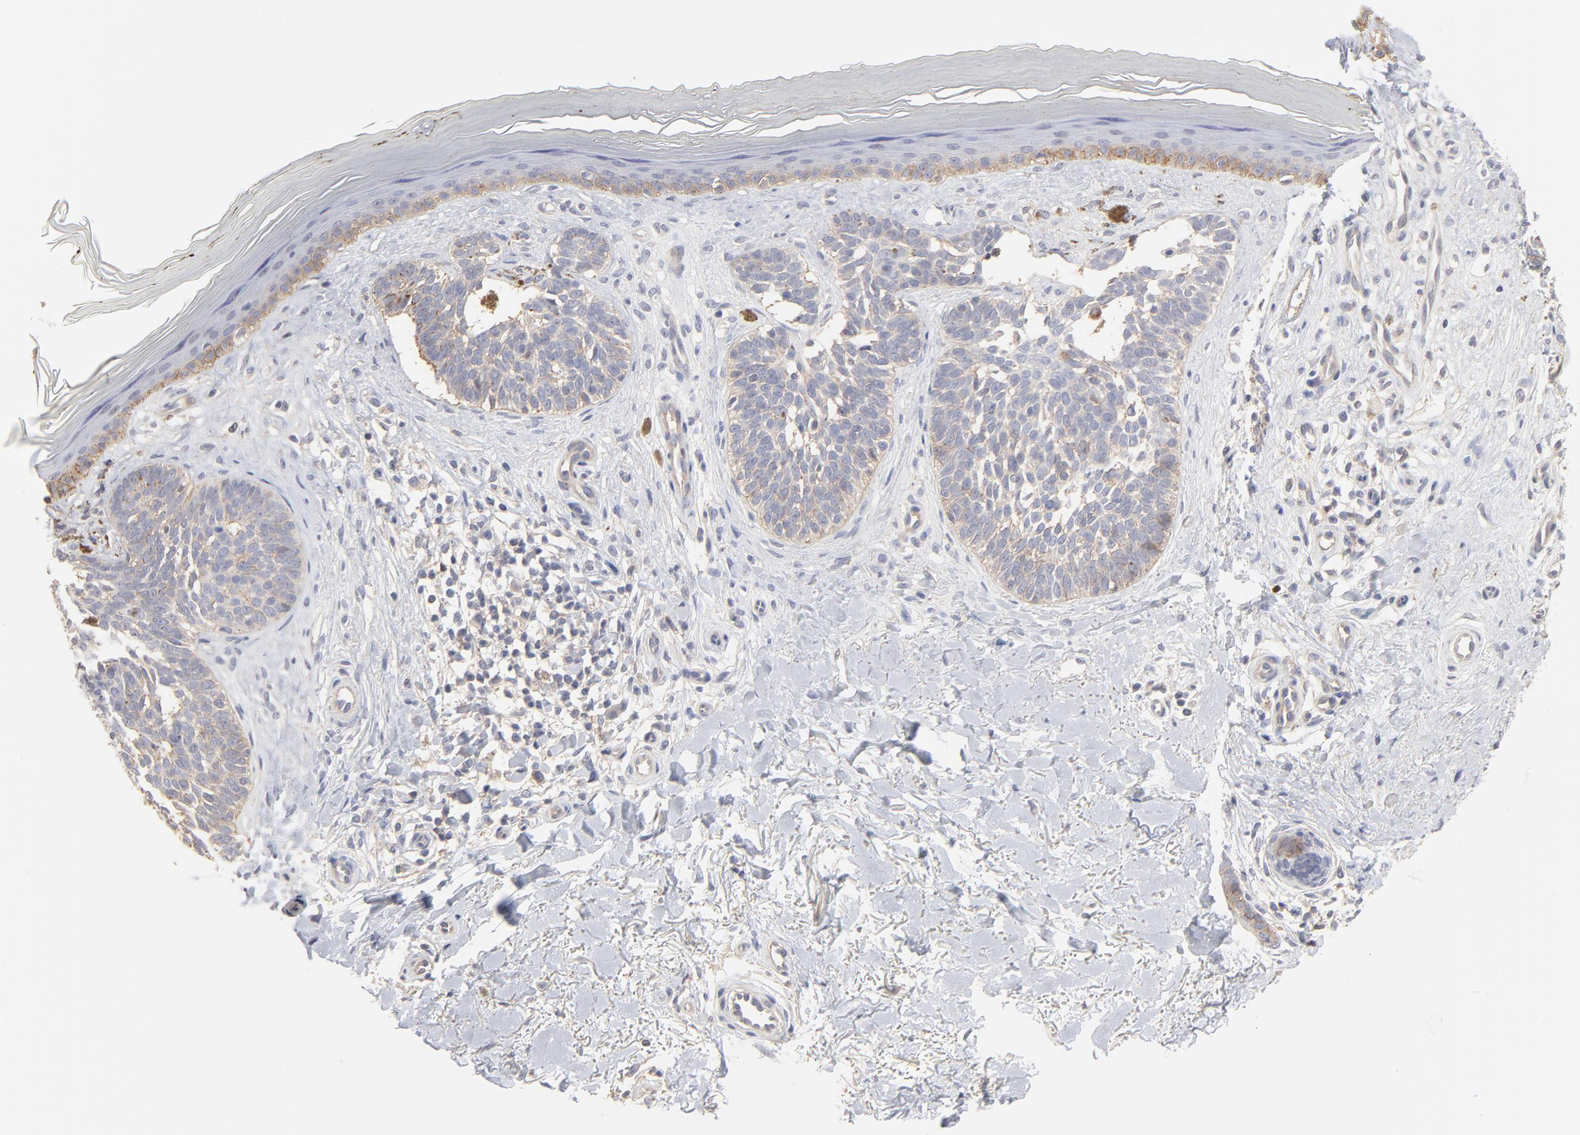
{"staining": {"intensity": "weak", "quantity": ">75%", "location": "cytoplasmic/membranous"}, "tissue": "skin cancer", "cell_type": "Tumor cells", "image_type": "cancer", "snomed": [{"axis": "morphology", "description": "Normal tissue, NOS"}, {"axis": "morphology", "description": "Basal cell carcinoma"}, {"axis": "topography", "description": "Skin"}], "caption": "About >75% of tumor cells in human basal cell carcinoma (skin) show weak cytoplasmic/membranous protein expression as visualized by brown immunohistochemical staining.", "gene": "SLC16A1", "patient": {"sex": "female", "age": 58}}